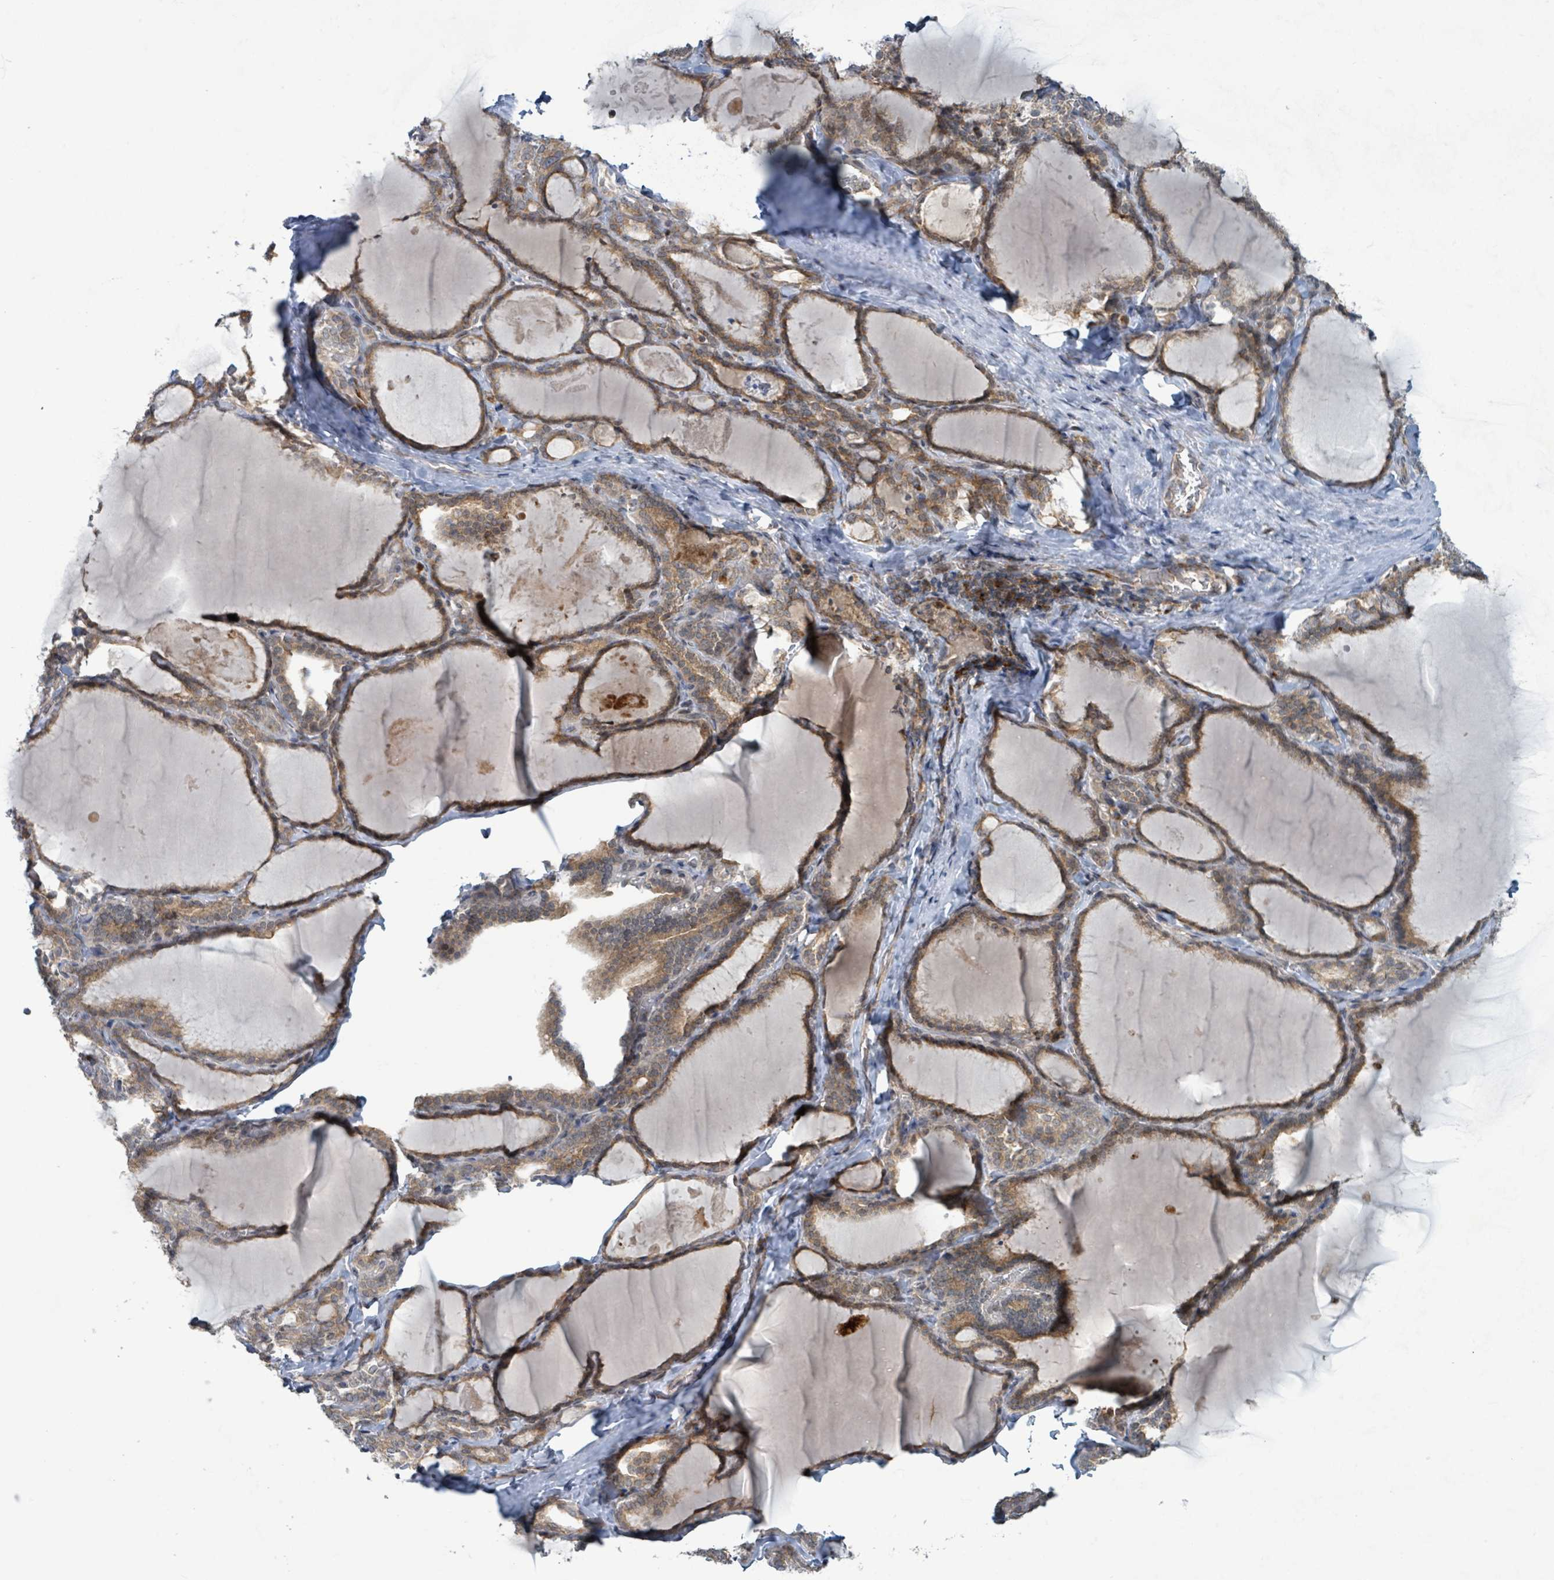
{"staining": {"intensity": "moderate", "quantity": ">75%", "location": "cytoplasmic/membranous"}, "tissue": "thyroid gland", "cell_type": "Glandular cells", "image_type": "normal", "snomed": [{"axis": "morphology", "description": "Normal tissue, NOS"}, {"axis": "topography", "description": "Thyroid gland"}], "caption": "A high-resolution micrograph shows immunohistochemistry staining of normal thyroid gland, which displays moderate cytoplasmic/membranous positivity in about >75% of glandular cells.", "gene": "OR51E1", "patient": {"sex": "female", "age": 31}}